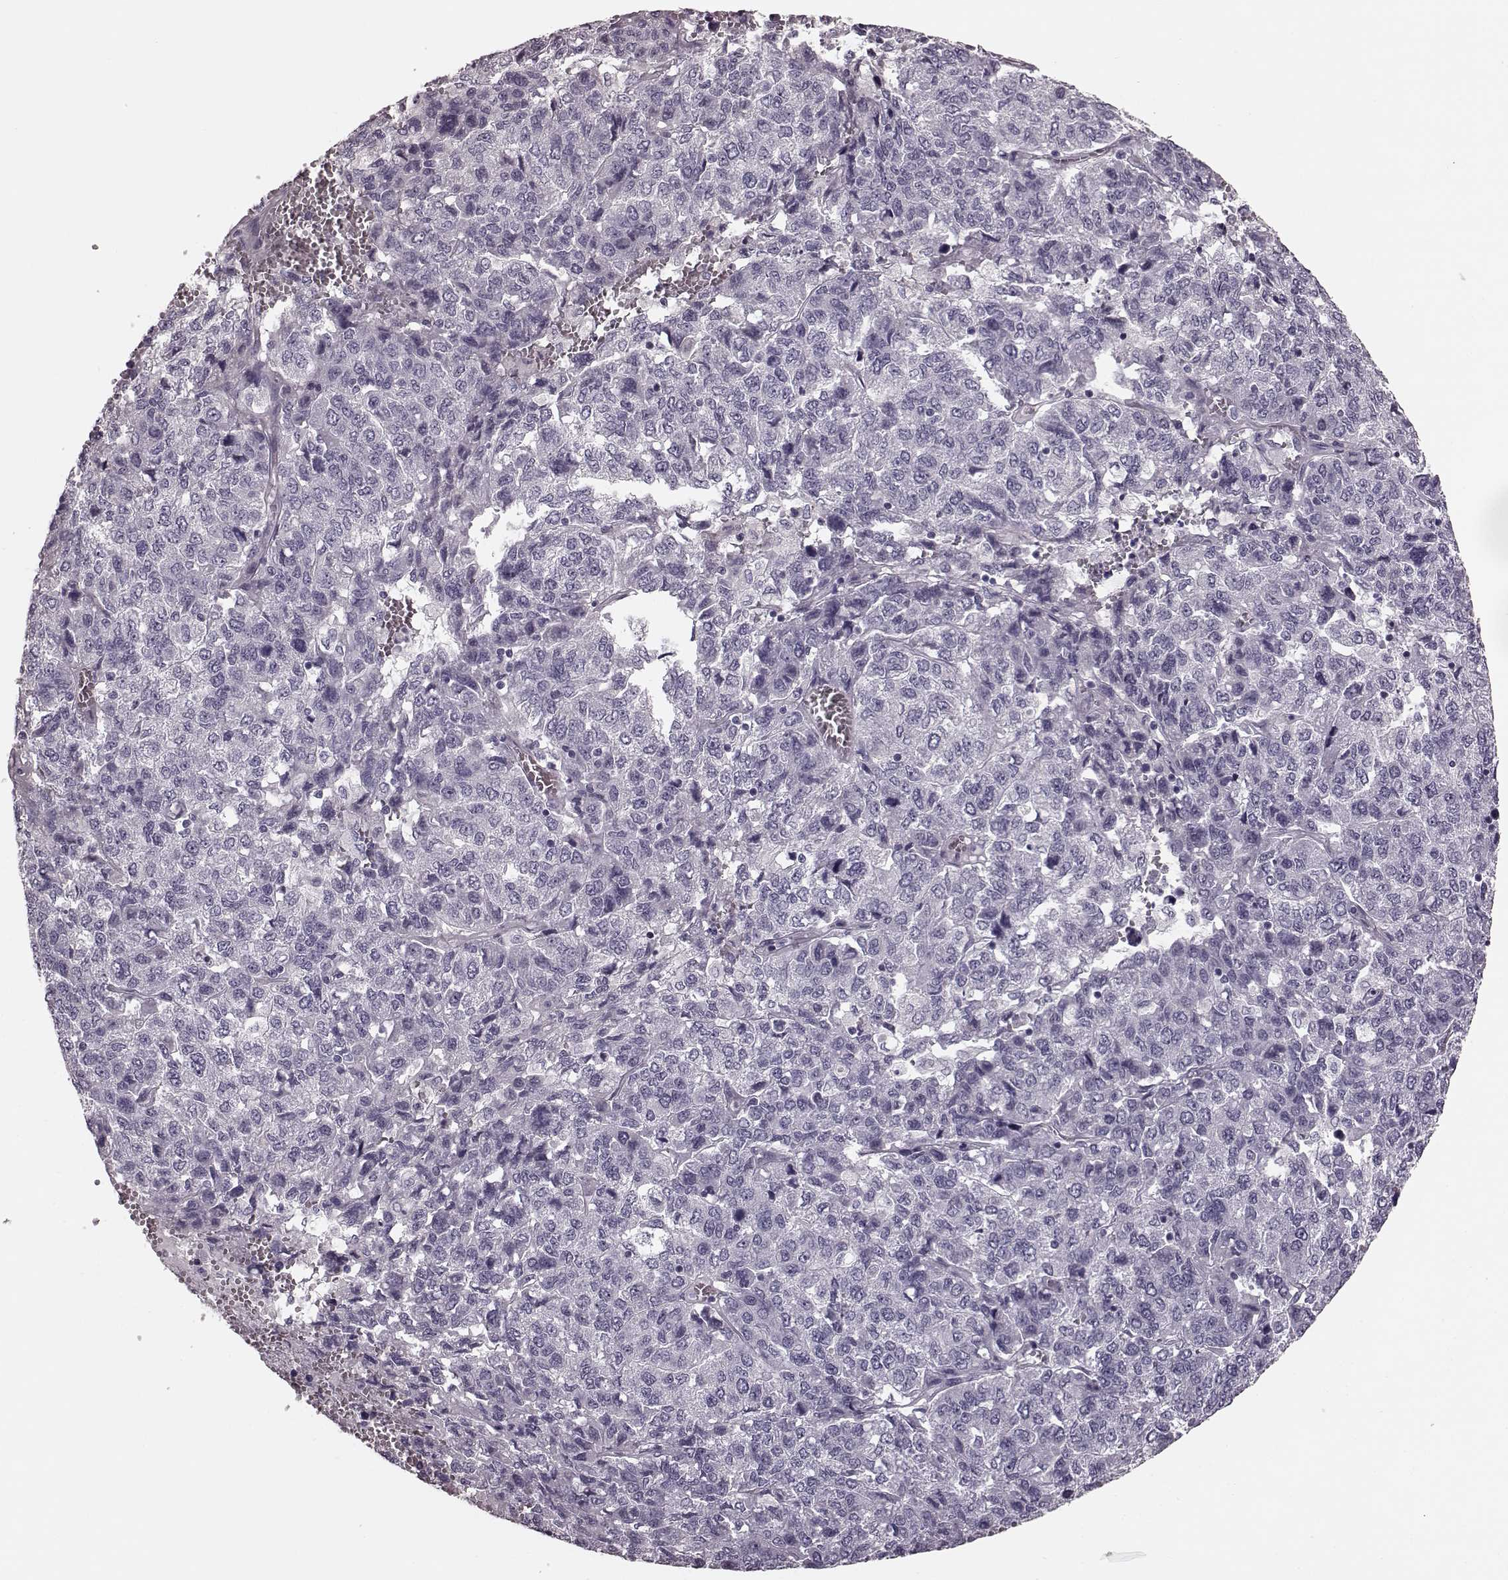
{"staining": {"intensity": "negative", "quantity": "none", "location": "none"}, "tissue": "liver cancer", "cell_type": "Tumor cells", "image_type": "cancer", "snomed": [{"axis": "morphology", "description": "Carcinoma, Hepatocellular, NOS"}, {"axis": "topography", "description": "Liver"}], "caption": "A micrograph of hepatocellular carcinoma (liver) stained for a protein reveals no brown staining in tumor cells.", "gene": "TRPM1", "patient": {"sex": "male", "age": 69}}